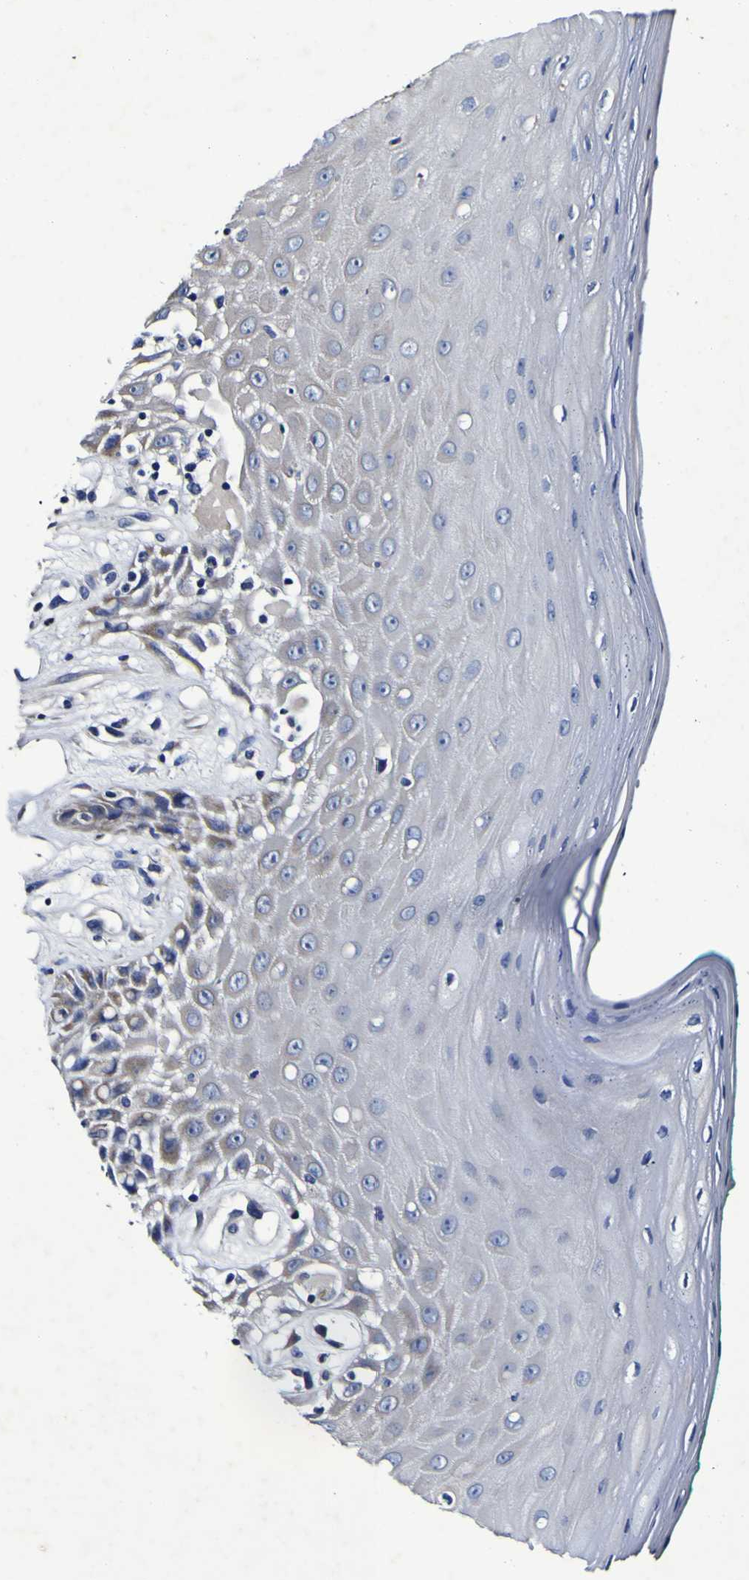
{"staining": {"intensity": "negative", "quantity": "none", "location": "none"}, "tissue": "oral mucosa", "cell_type": "Squamous epithelial cells", "image_type": "normal", "snomed": [{"axis": "morphology", "description": "Normal tissue, NOS"}, {"axis": "morphology", "description": "Squamous cell carcinoma, NOS"}, {"axis": "topography", "description": "Skeletal muscle"}, {"axis": "topography", "description": "Oral tissue"}, {"axis": "topography", "description": "Head-Neck"}], "caption": "The immunohistochemistry (IHC) histopathology image has no significant positivity in squamous epithelial cells of oral mucosa.", "gene": "PANK4", "patient": {"sex": "female", "age": 84}}